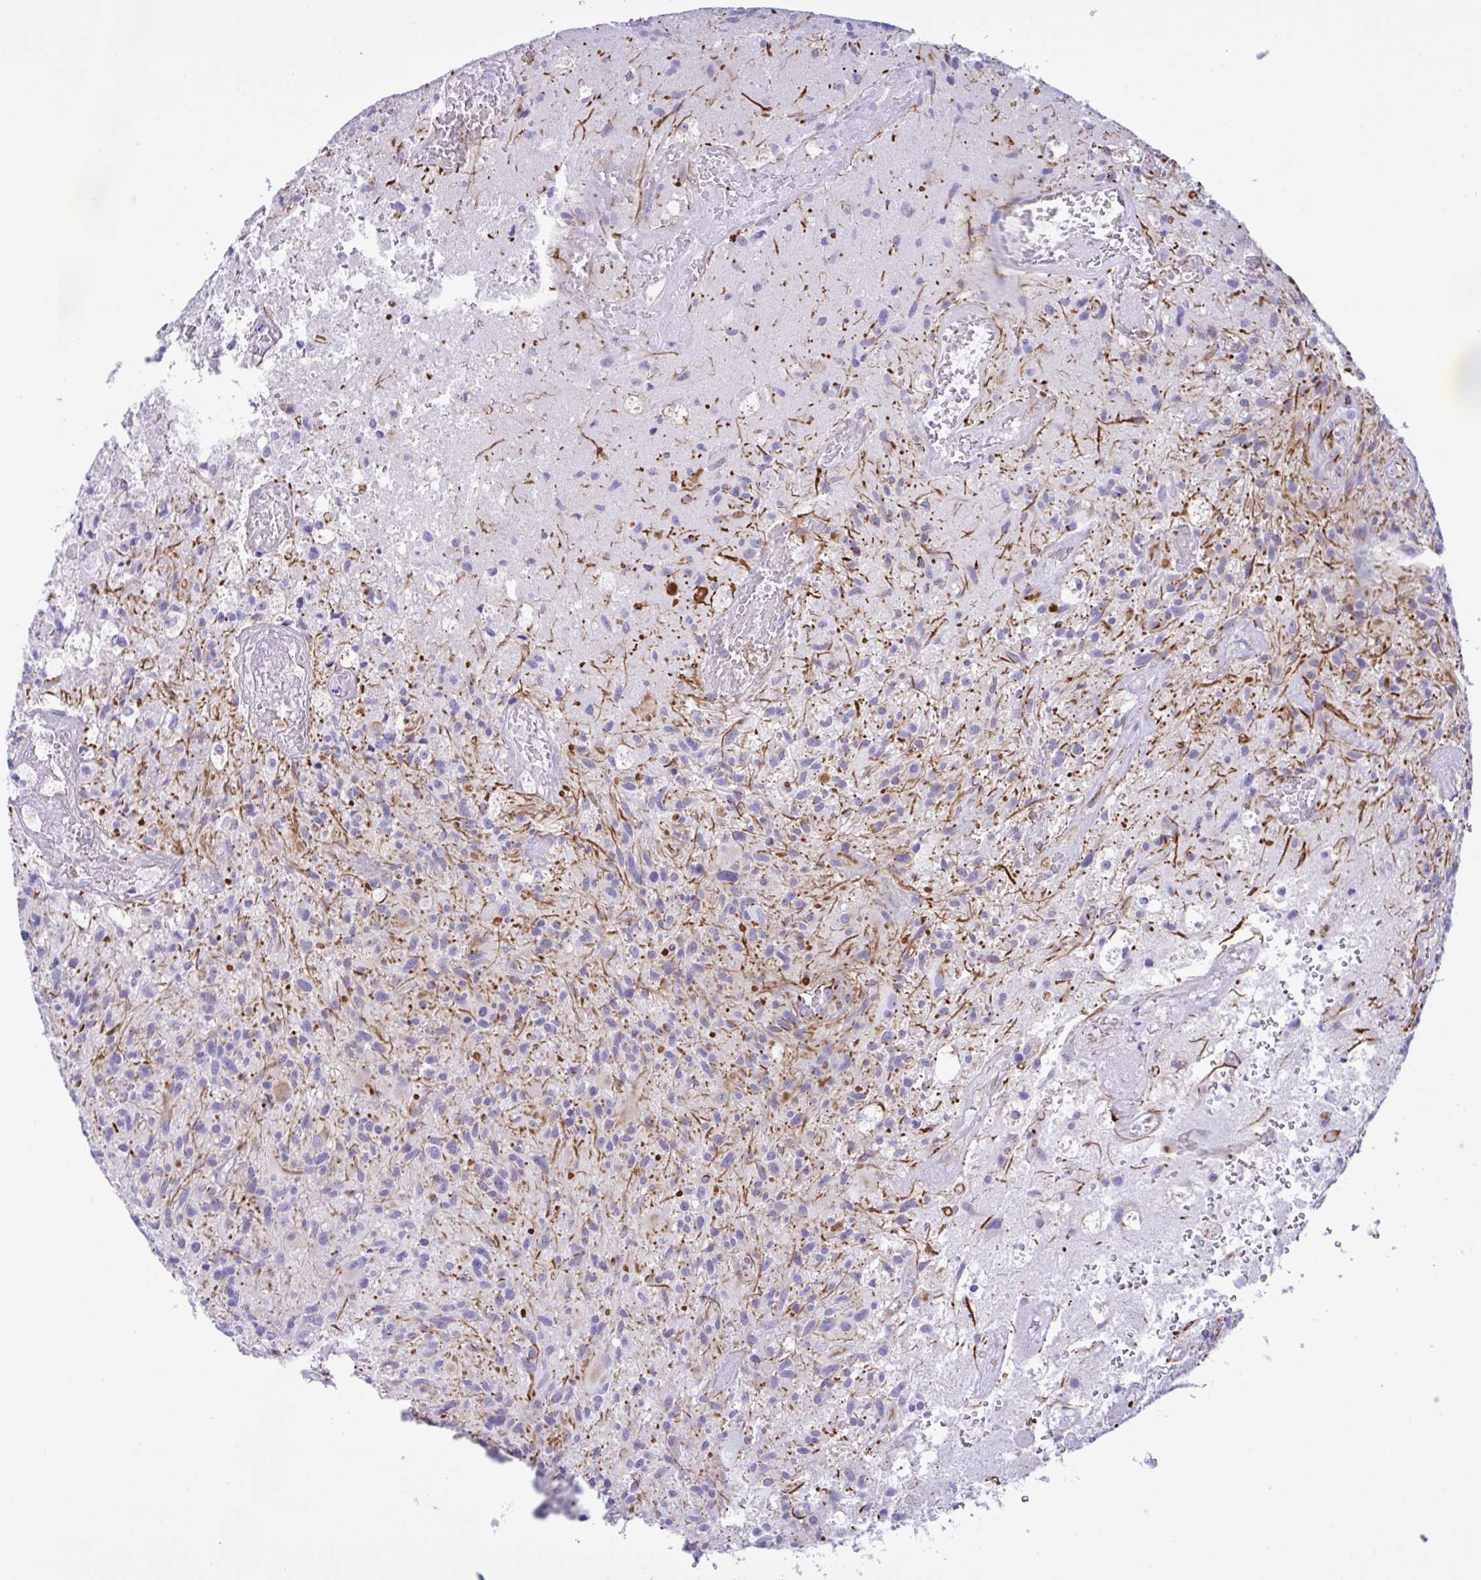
{"staining": {"intensity": "moderate", "quantity": "<25%", "location": "cytoplasmic/membranous"}, "tissue": "glioma", "cell_type": "Tumor cells", "image_type": "cancer", "snomed": [{"axis": "morphology", "description": "Glioma, malignant, High grade"}, {"axis": "topography", "description": "Brain"}], "caption": "Malignant glioma (high-grade) stained for a protein displays moderate cytoplasmic/membranous positivity in tumor cells.", "gene": "SMAD5", "patient": {"sex": "female", "age": 70}}